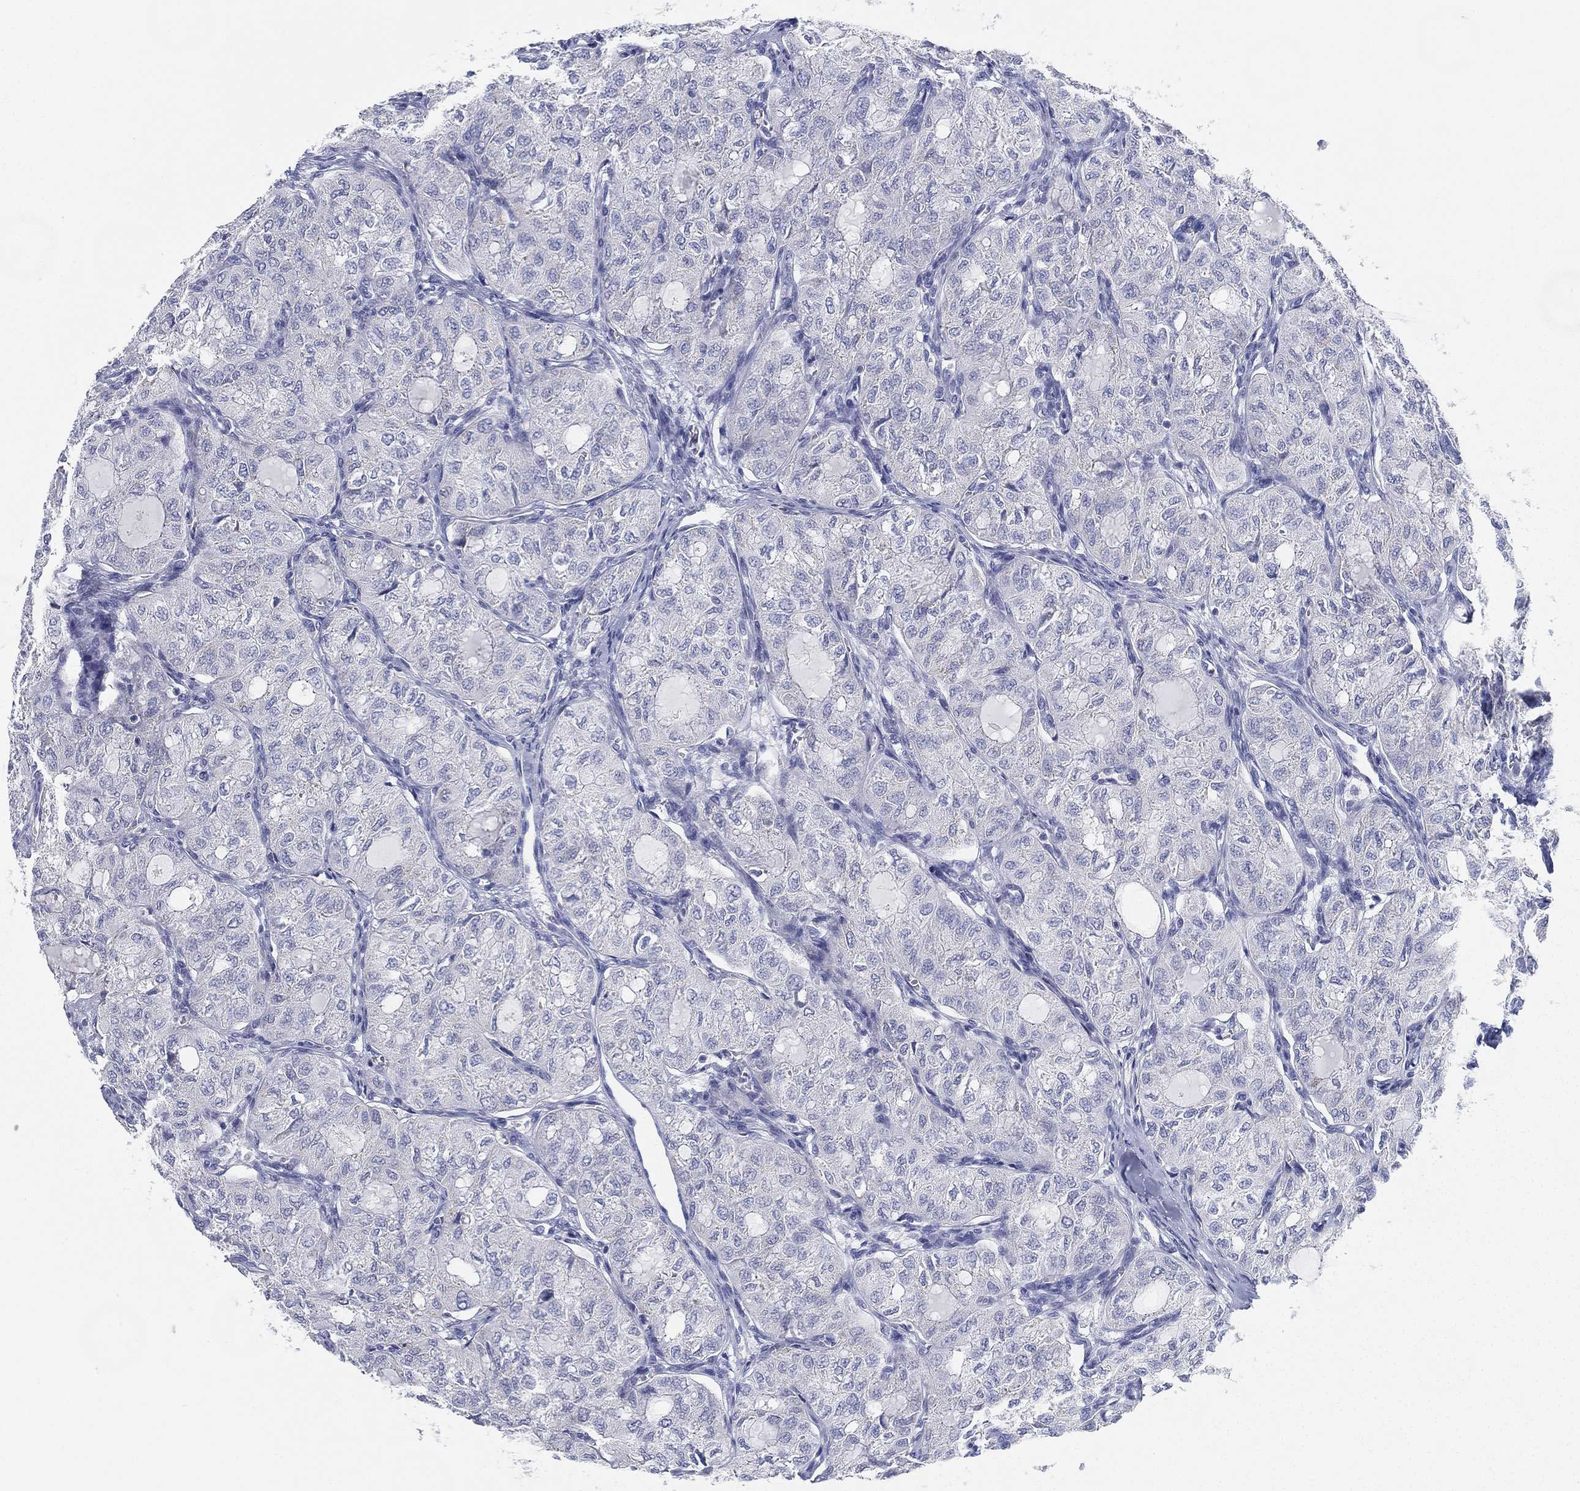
{"staining": {"intensity": "negative", "quantity": "none", "location": "none"}, "tissue": "thyroid cancer", "cell_type": "Tumor cells", "image_type": "cancer", "snomed": [{"axis": "morphology", "description": "Follicular adenoma carcinoma, NOS"}, {"axis": "topography", "description": "Thyroid gland"}], "caption": "IHC image of thyroid cancer stained for a protein (brown), which reveals no staining in tumor cells.", "gene": "GPR61", "patient": {"sex": "male", "age": 75}}